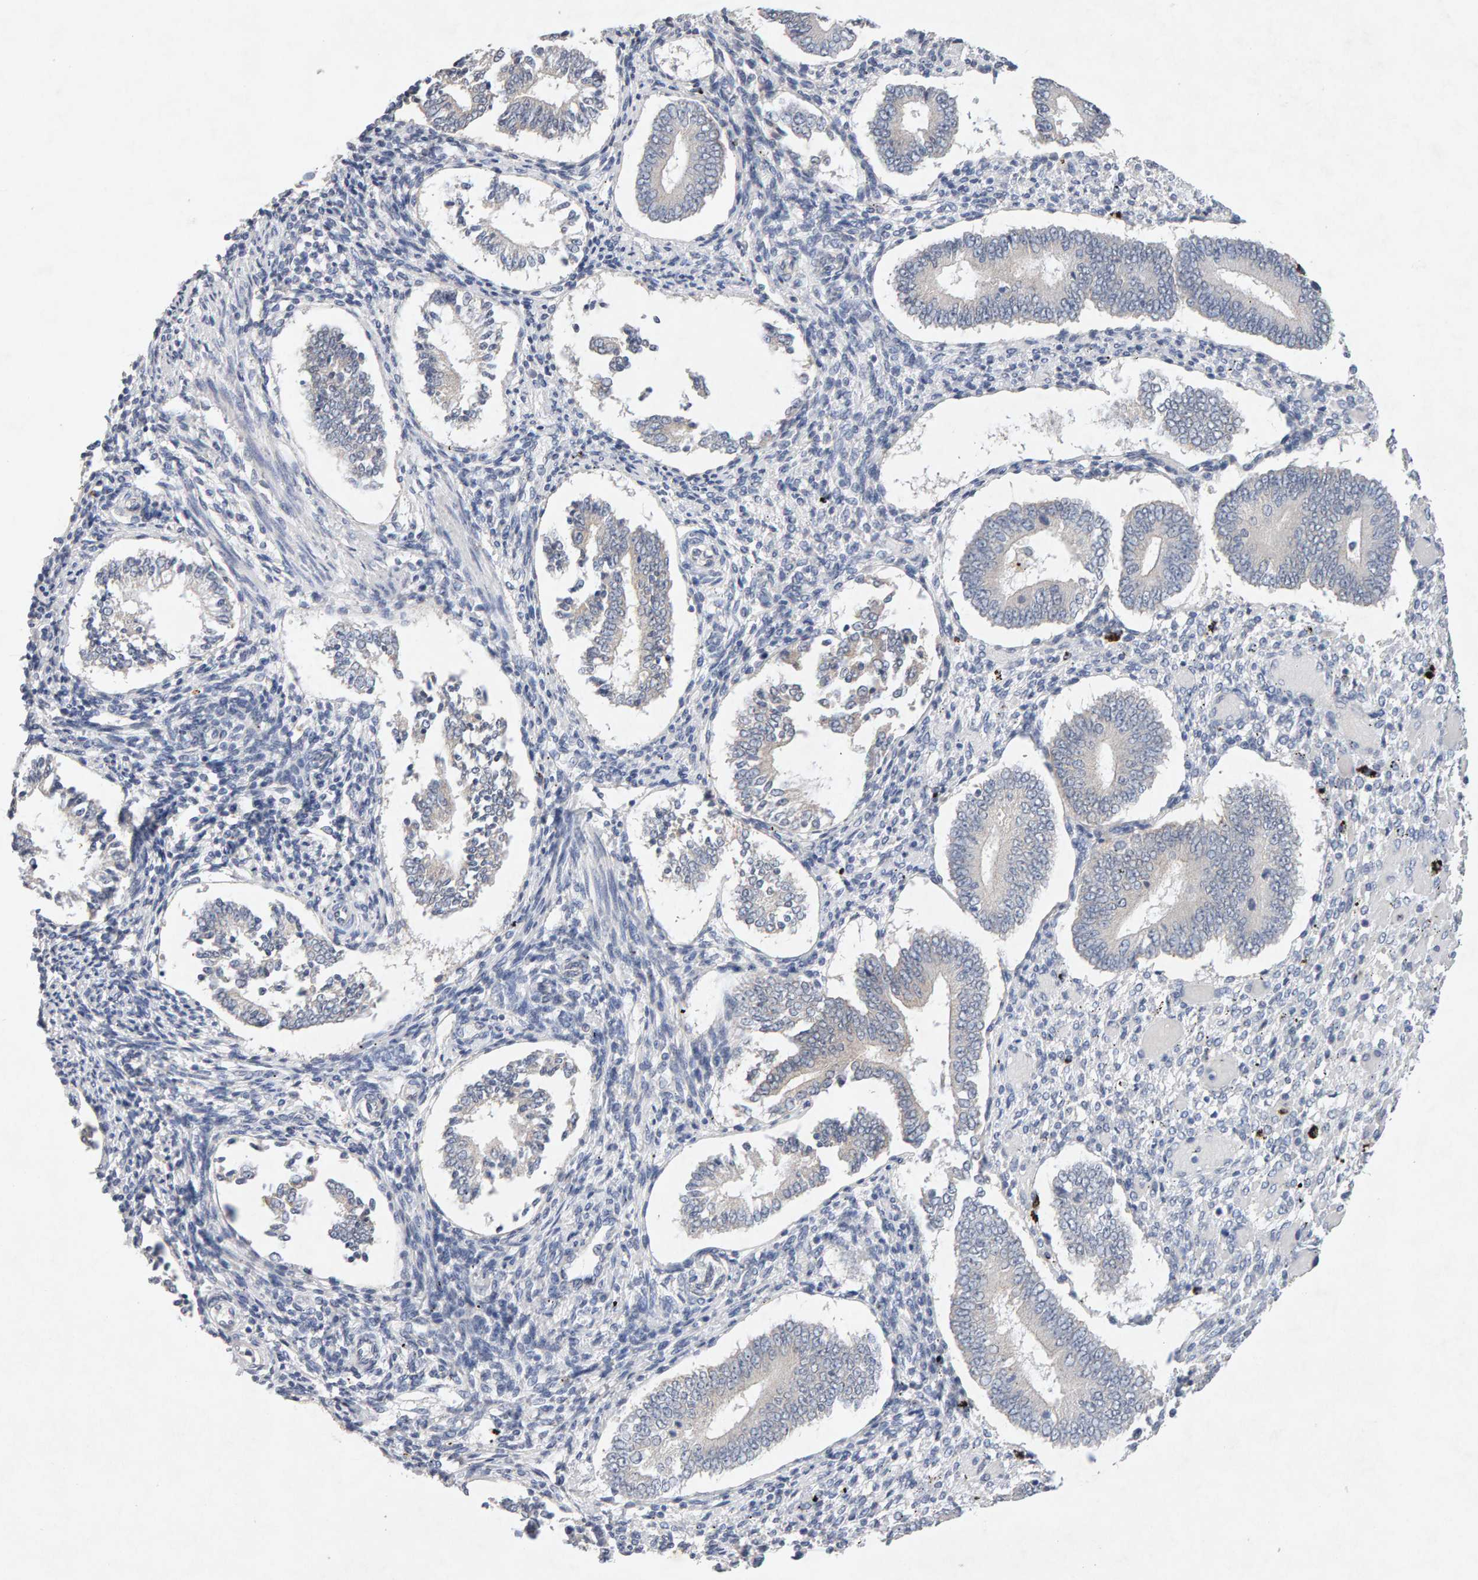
{"staining": {"intensity": "negative", "quantity": "none", "location": "none"}, "tissue": "endometrium", "cell_type": "Cells in endometrial stroma", "image_type": "normal", "snomed": [{"axis": "morphology", "description": "Normal tissue, NOS"}, {"axis": "topography", "description": "Endometrium"}], "caption": "Immunohistochemistry of normal human endometrium shows no expression in cells in endometrial stroma.", "gene": "PTPRM", "patient": {"sex": "female", "age": 42}}